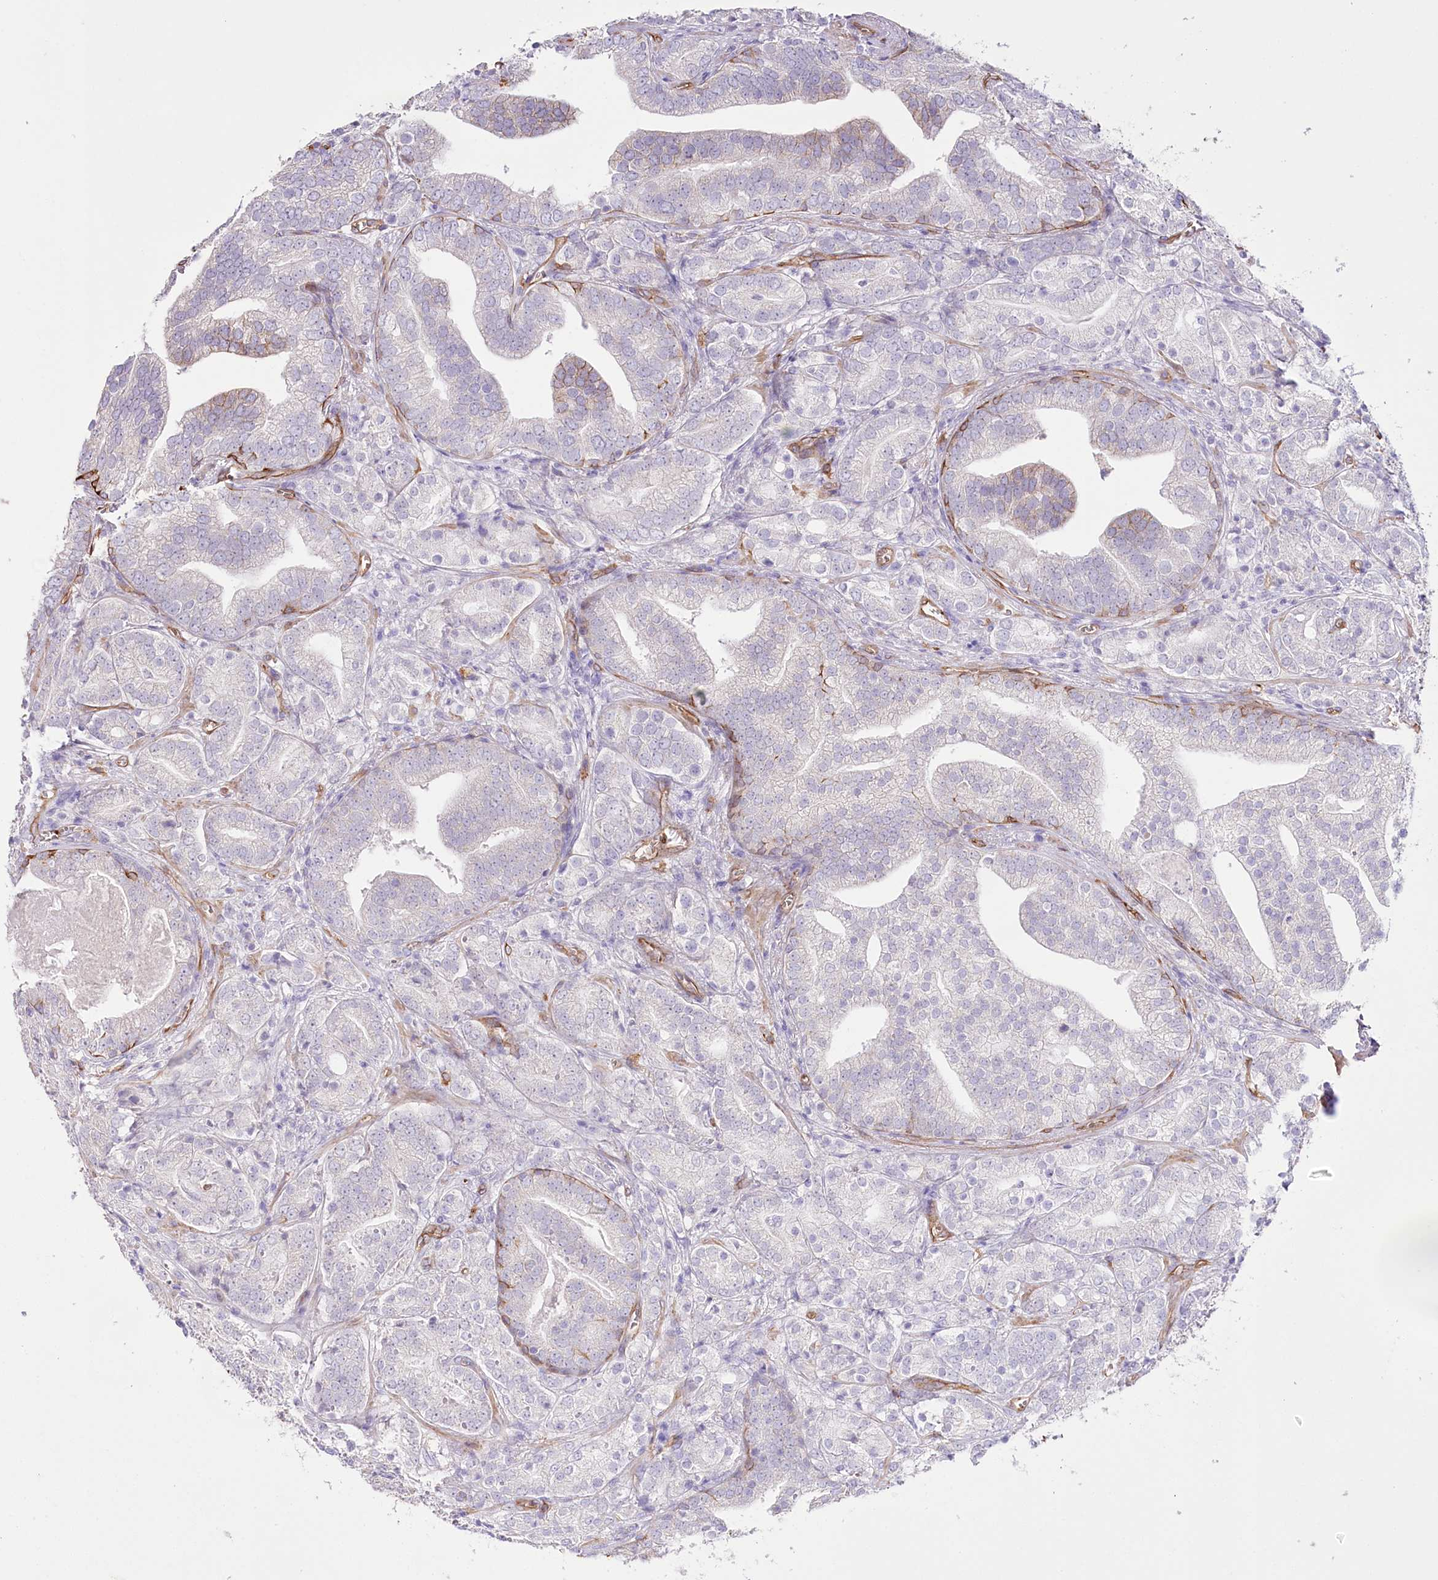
{"staining": {"intensity": "negative", "quantity": "none", "location": "none"}, "tissue": "prostate cancer", "cell_type": "Tumor cells", "image_type": "cancer", "snomed": [{"axis": "morphology", "description": "Adenocarcinoma, High grade"}, {"axis": "topography", "description": "Prostate"}], "caption": "Tumor cells show no significant positivity in prostate adenocarcinoma (high-grade). Nuclei are stained in blue.", "gene": "SLC39A10", "patient": {"sex": "male", "age": 57}}